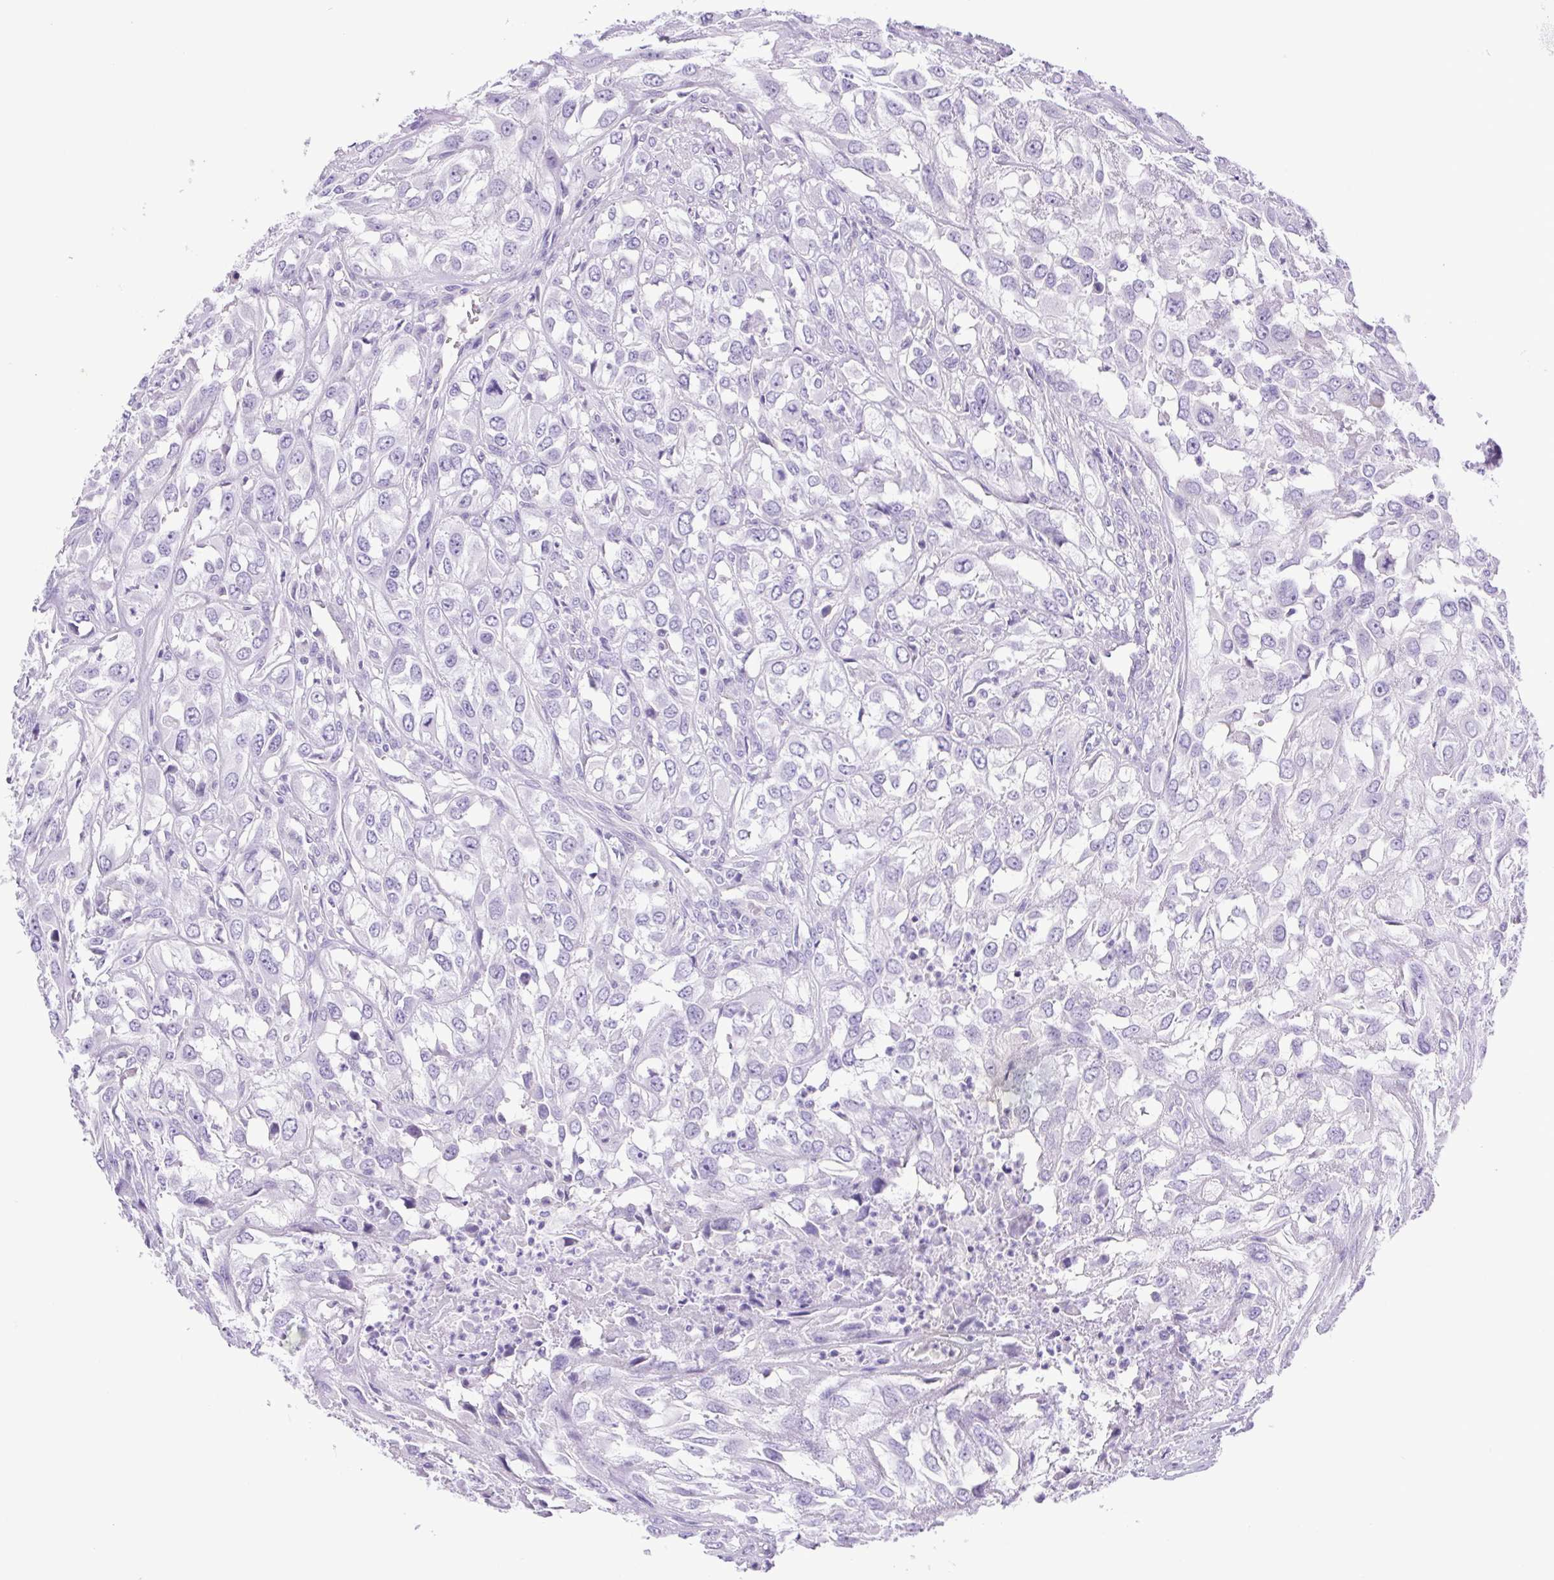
{"staining": {"intensity": "negative", "quantity": "none", "location": "none"}, "tissue": "urothelial cancer", "cell_type": "Tumor cells", "image_type": "cancer", "snomed": [{"axis": "morphology", "description": "Urothelial carcinoma, High grade"}, {"axis": "topography", "description": "Urinary bladder"}], "caption": "Immunohistochemistry photomicrograph of urothelial cancer stained for a protein (brown), which reveals no expression in tumor cells. (DAB (3,3'-diaminobenzidine) IHC visualized using brightfield microscopy, high magnification).", "gene": "CDSN", "patient": {"sex": "male", "age": 67}}